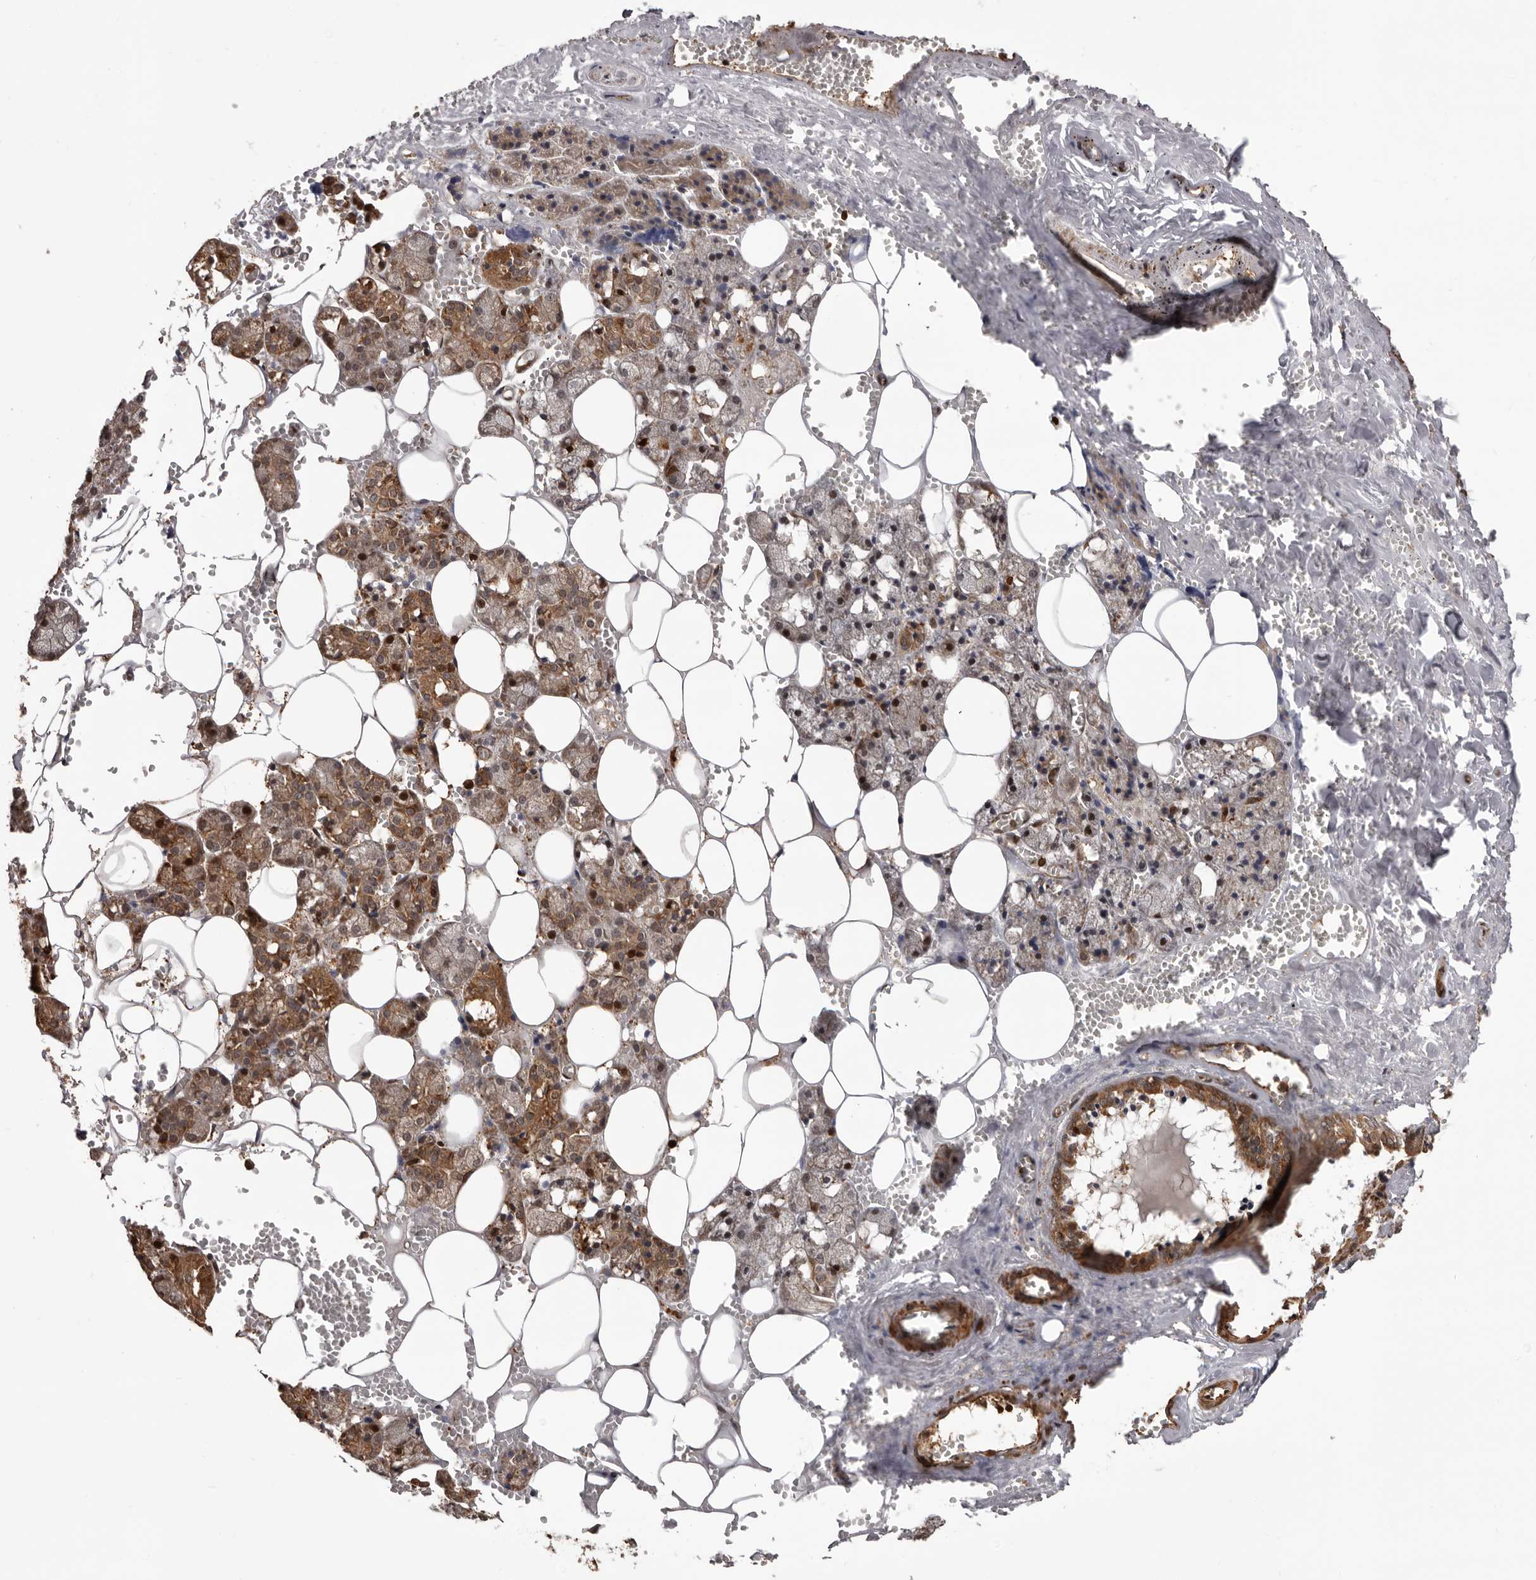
{"staining": {"intensity": "moderate", "quantity": "25%-75%", "location": "cytoplasmic/membranous"}, "tissue": "salivary gland", "cell_type": "Glandular cells", "image_type": "normal", "snomed": [{"axis": "morphology", "description": "Normal tissue, NOS"}, {"axis": "topography", "description": "Salivary gland"}], "caption": "Human salivary gland stained with a brown dye demonstrates moderate cytoplasmic/membranous positive positivity in approximately 25%-75% of glandular cells.", "gene": "ADAMTS2", "patient": {"sex": "male", "age": 62}}